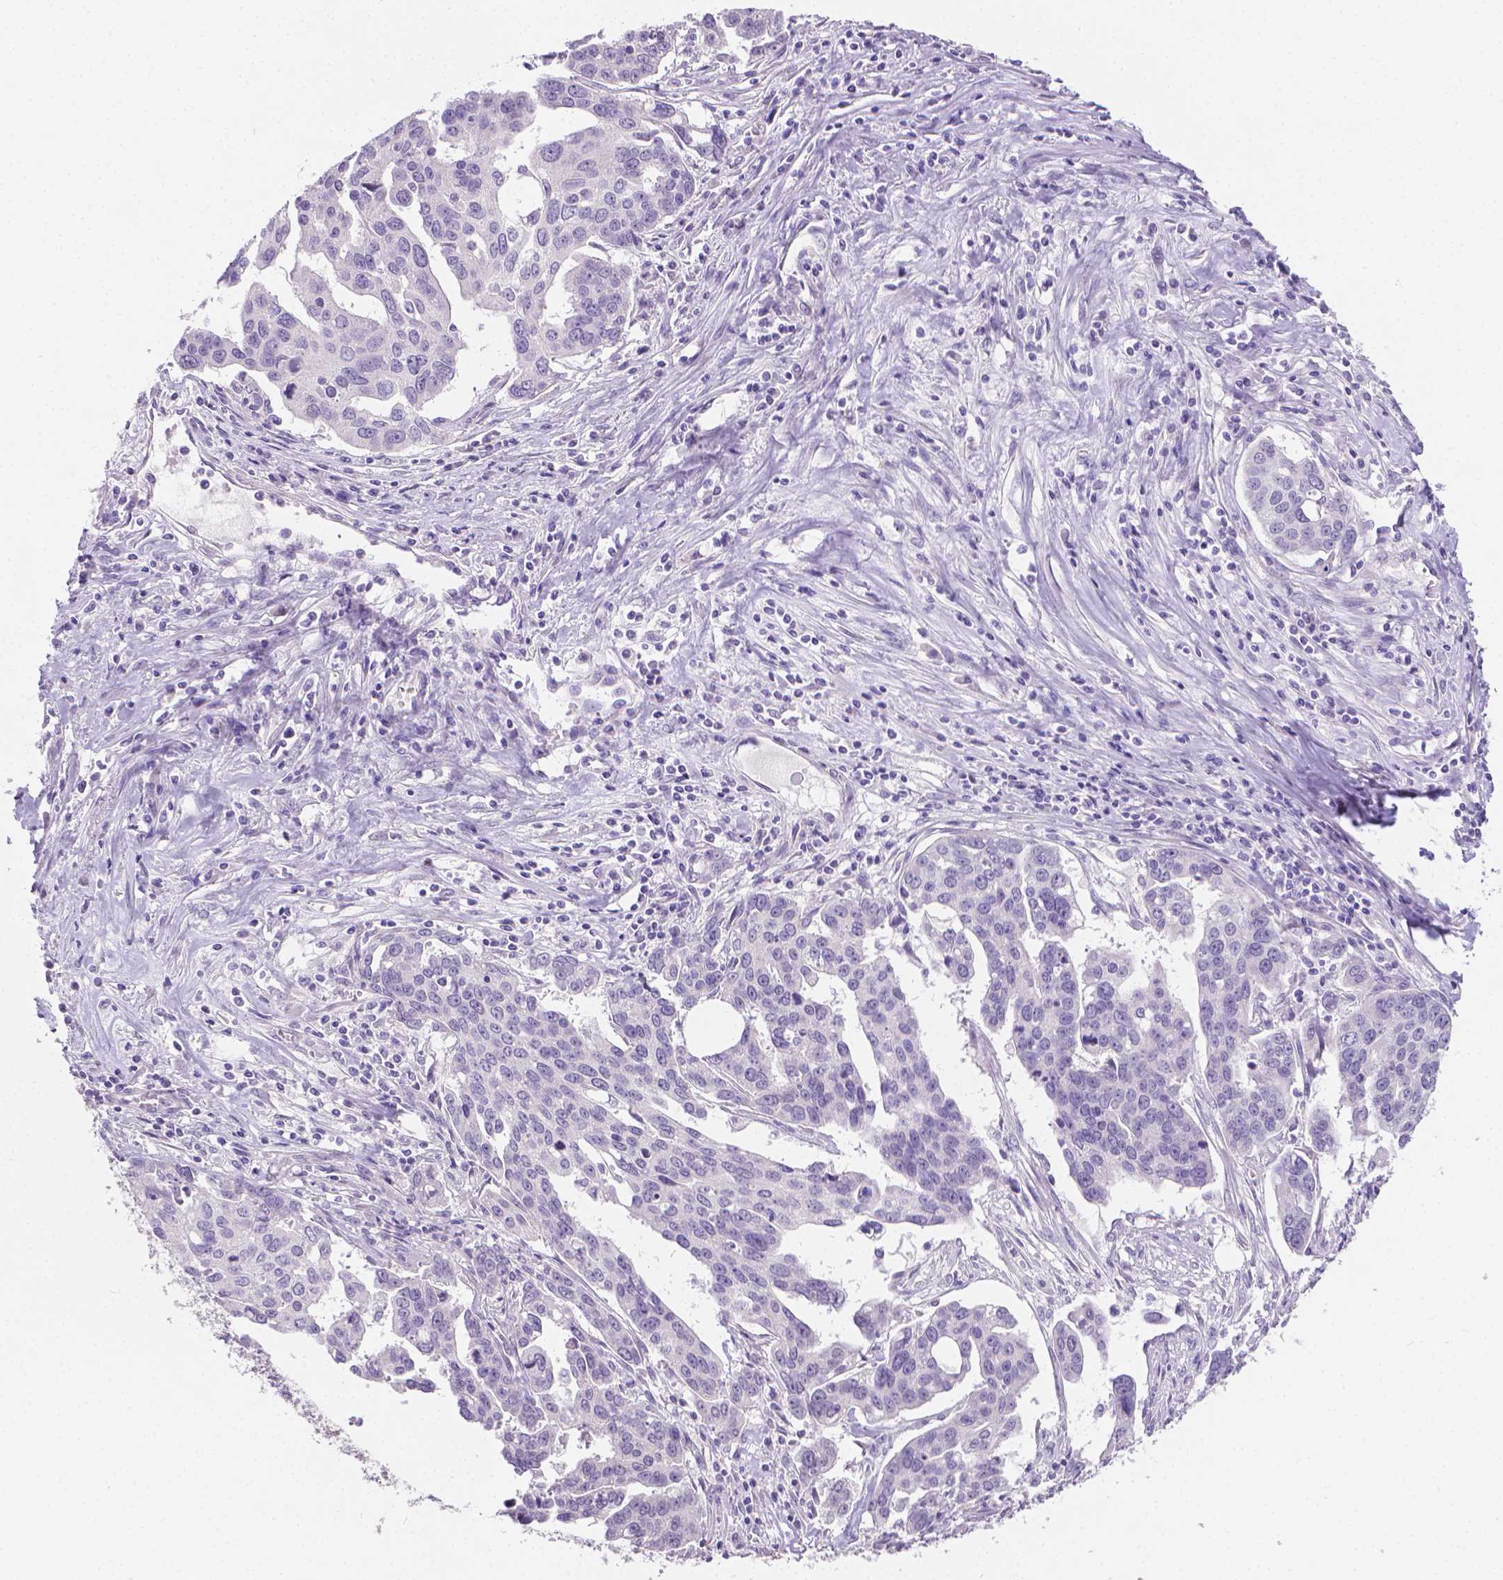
{"staining": {"intensity": "negative", "quantity": "none", "location": "none"}, "tissue": "ovarian cancer", "cell_type": "Tumor cells", "image_type": "cancer", "snomed": [{"axis": "morphology", "description": "Carcinoma, endometroid"}, {"axis": "topography", "description": "Ovary"}], "caption": "IHC micrograph of neoplastic tissue: human ovarian cancer (endometroid carcinoma) stained with DAB exhibits no significant protein positivity in tumor cells.", "gene": "TNNI2", "patient": {"sex": "female", "age": 78}}